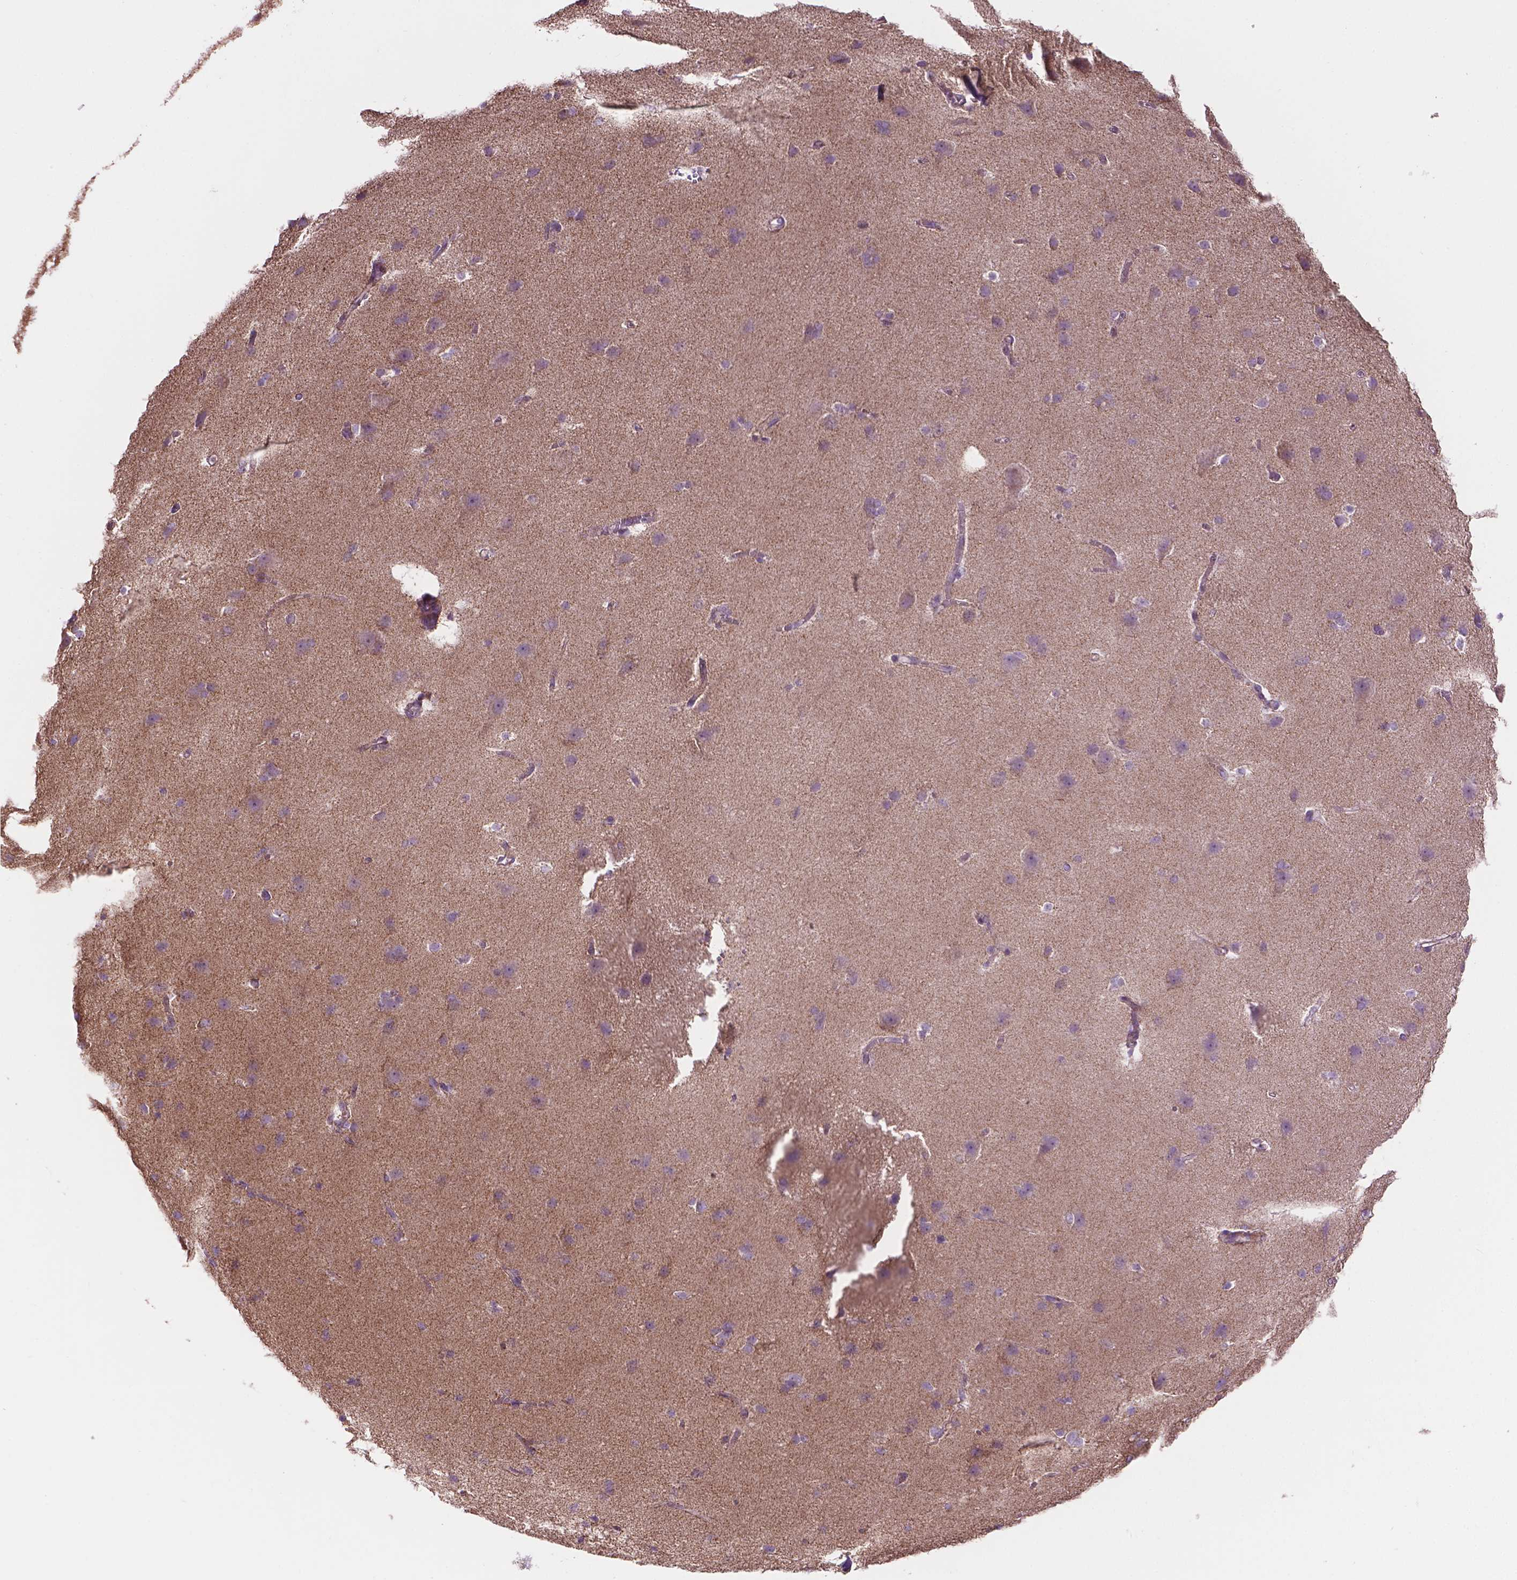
{"staining": {"intensity": "moderate", "quantity": ">75%", "location": "cytoplasmic/membranous"}, "tissue": "cerebral cortex", "cell_type": "Endothelial cells", "image_type": "normal", "snomed": [{"axis": "morphology", "description": "Normal tissue, NOS"}, {"axis": "topography", "description": "Cerebral cortex"}], "caption": "Brown immunohistochemical staining in benign human cerebral cortex displays moderate cytoplasmic/membranous staining in approximately >75% of endothelial cells. (DAB IHC with brightfield microscopy, high magnification).", "gene": "PIBF1", "patient": {"sex": "male", "age": 37}}